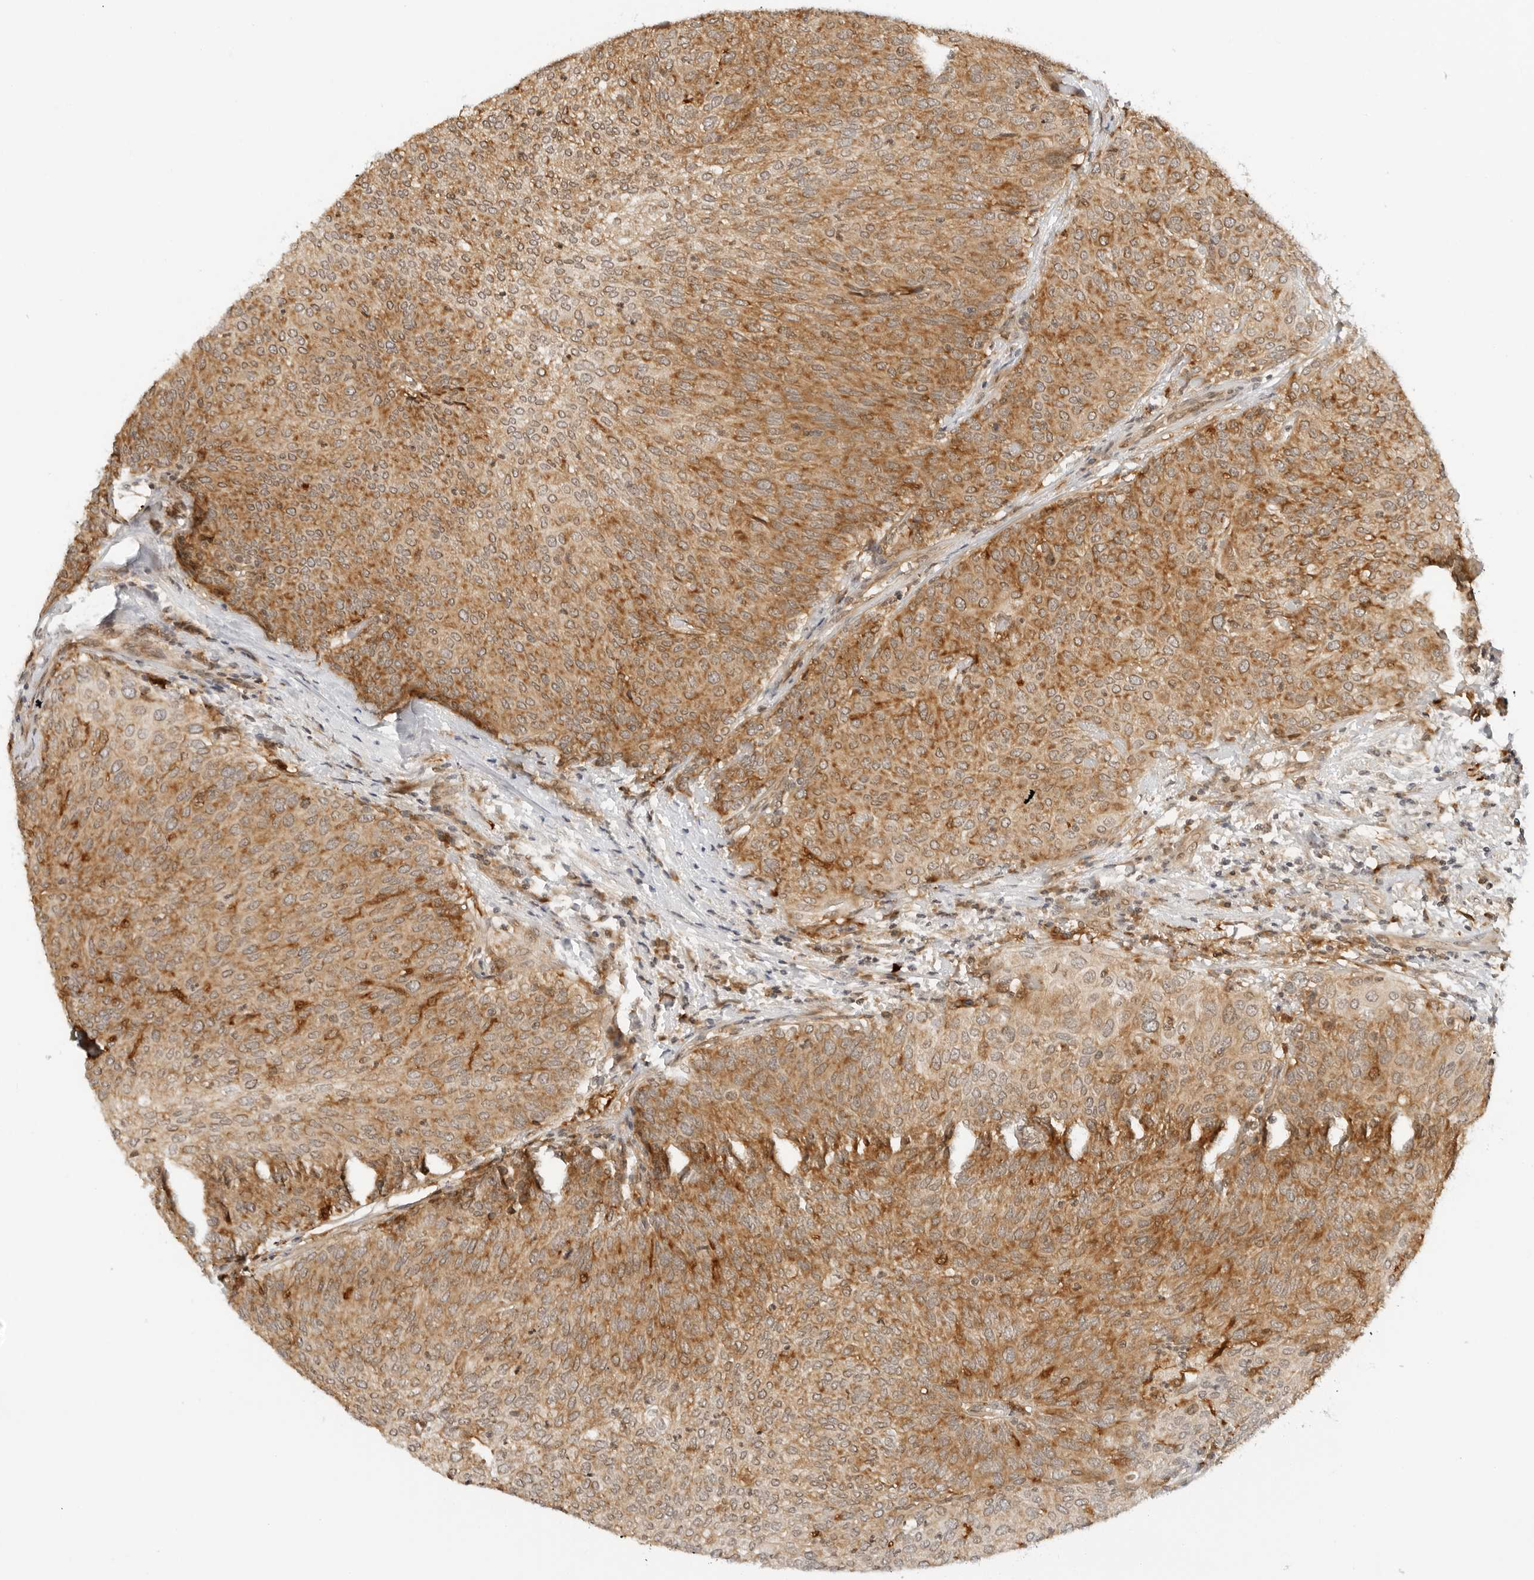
{"staining": {"intensity": "moderate", "quantity": ">75%", "location": "cytoplasmic/membranous"}, "tissue": "urothelial cancer", "cell_type": "Tumor cells", "image_type": "cancer", "snomed": [{"axis": "morphology", "description": "Urothelial carcinoma, Low grade"}, {"axis": "topography", "description": "Urinary bladder"}], "caption": "Urothelial cancer stained with a brown dye shows moderate cytoplasmic/membranous positive expression in about >75% of tumor cells.", "gene": "RC3H1", "patient": {"sex": "female", "age": 79}}